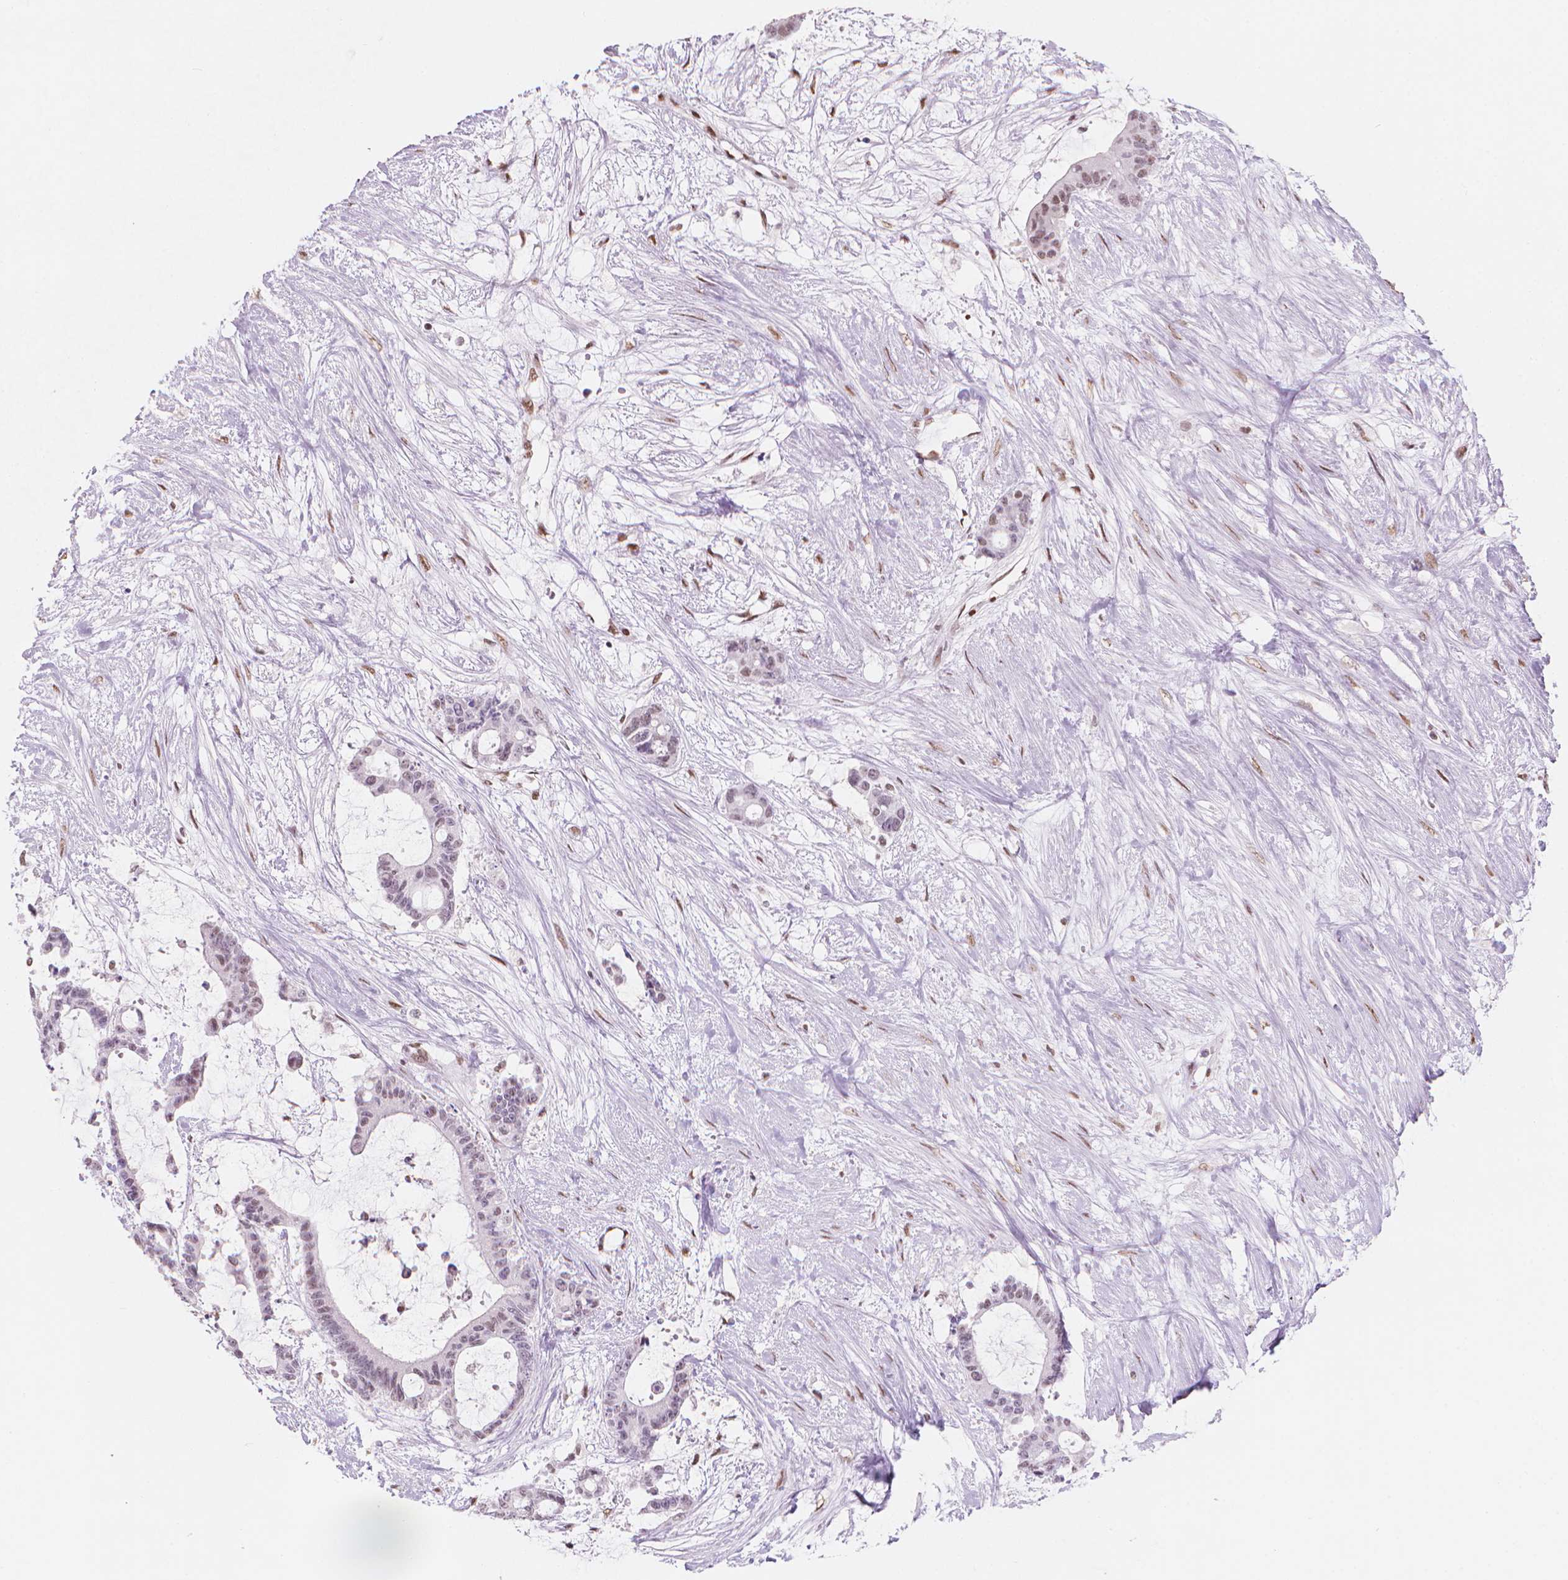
{"staining": {"intensity": "negative", "quantity": "none", "location": "none"}, "tissue": "liver cancer", "cell_type": "Tumor cells", "image_type": "cancer", "snomed": [{"axis": "morphology", "description": "Normal tissue, NOS"}, {"axis": "morphology", "description": "Cholangiocarcinoma"}, {"axis": "topography", "description": "Liver"}, {"axis": "topography", "description": "Peripheral nerve tissue"}], "caption": "The immunohistochemistry (IHC) micrograph has no significant expression in tumor cells of liver cancer (cholangiocarcinoma) tissue.", "gene": "PIAS2", "patient": {"sex": "female", "age": 73}}